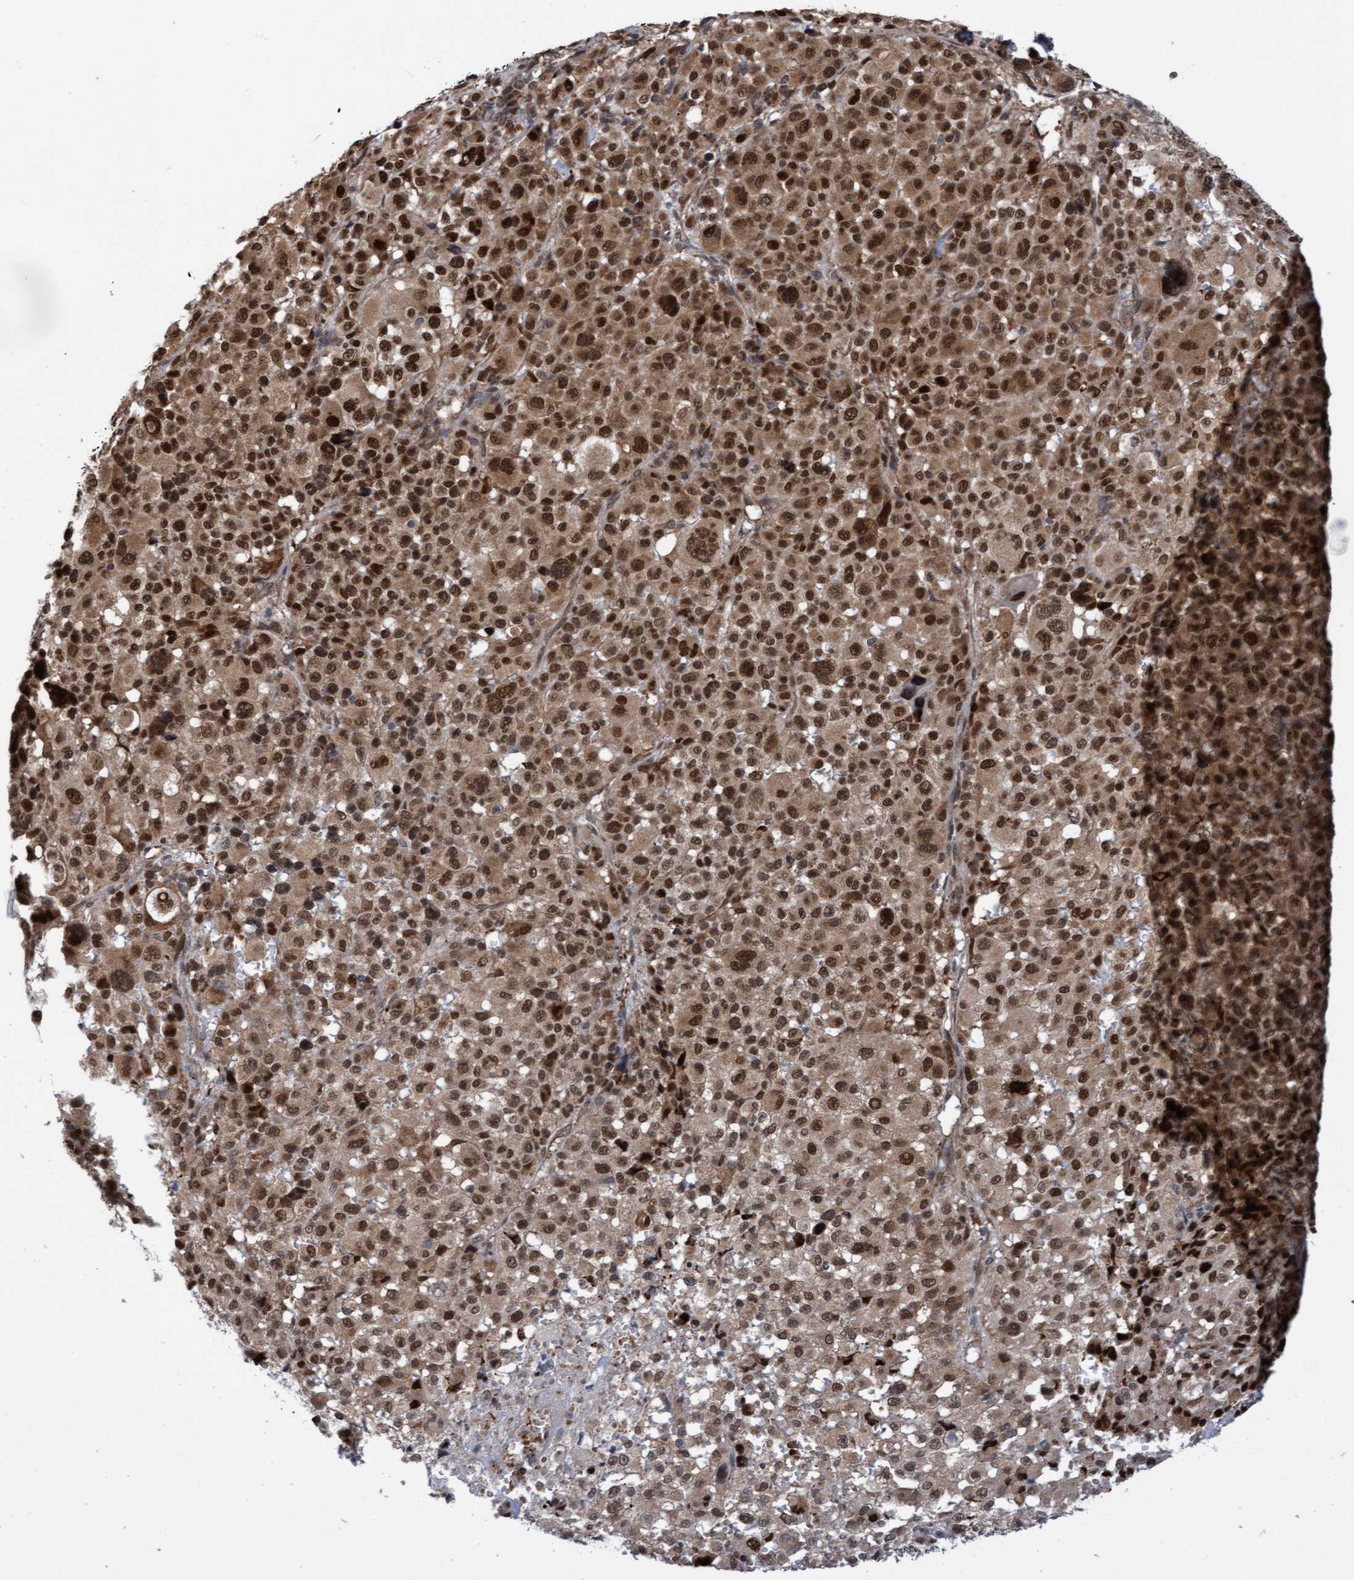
{"staining": {"intensity": "strong", "quantity": ">75%", "location": "cytoplasmic/membranous,nuclear"}, "tissue": "melanoma", "cell_type": "Tumor cells", "image_type": "cancer", "snomed": [{"axis": "morphology", "description": "Malignant melanoma, Metastatic site"}, {"axis": "topography", "description": "Skin"}], "caption": "Immunohistochemical staining of malignant melanoma (metastatic site) demonstrates high levels of strong cytoplasmic/membranous and nuclear staining in about >75% of tumor cells.", "gene": "TANC2", "patient": {"sex": "female", "age": 74}}